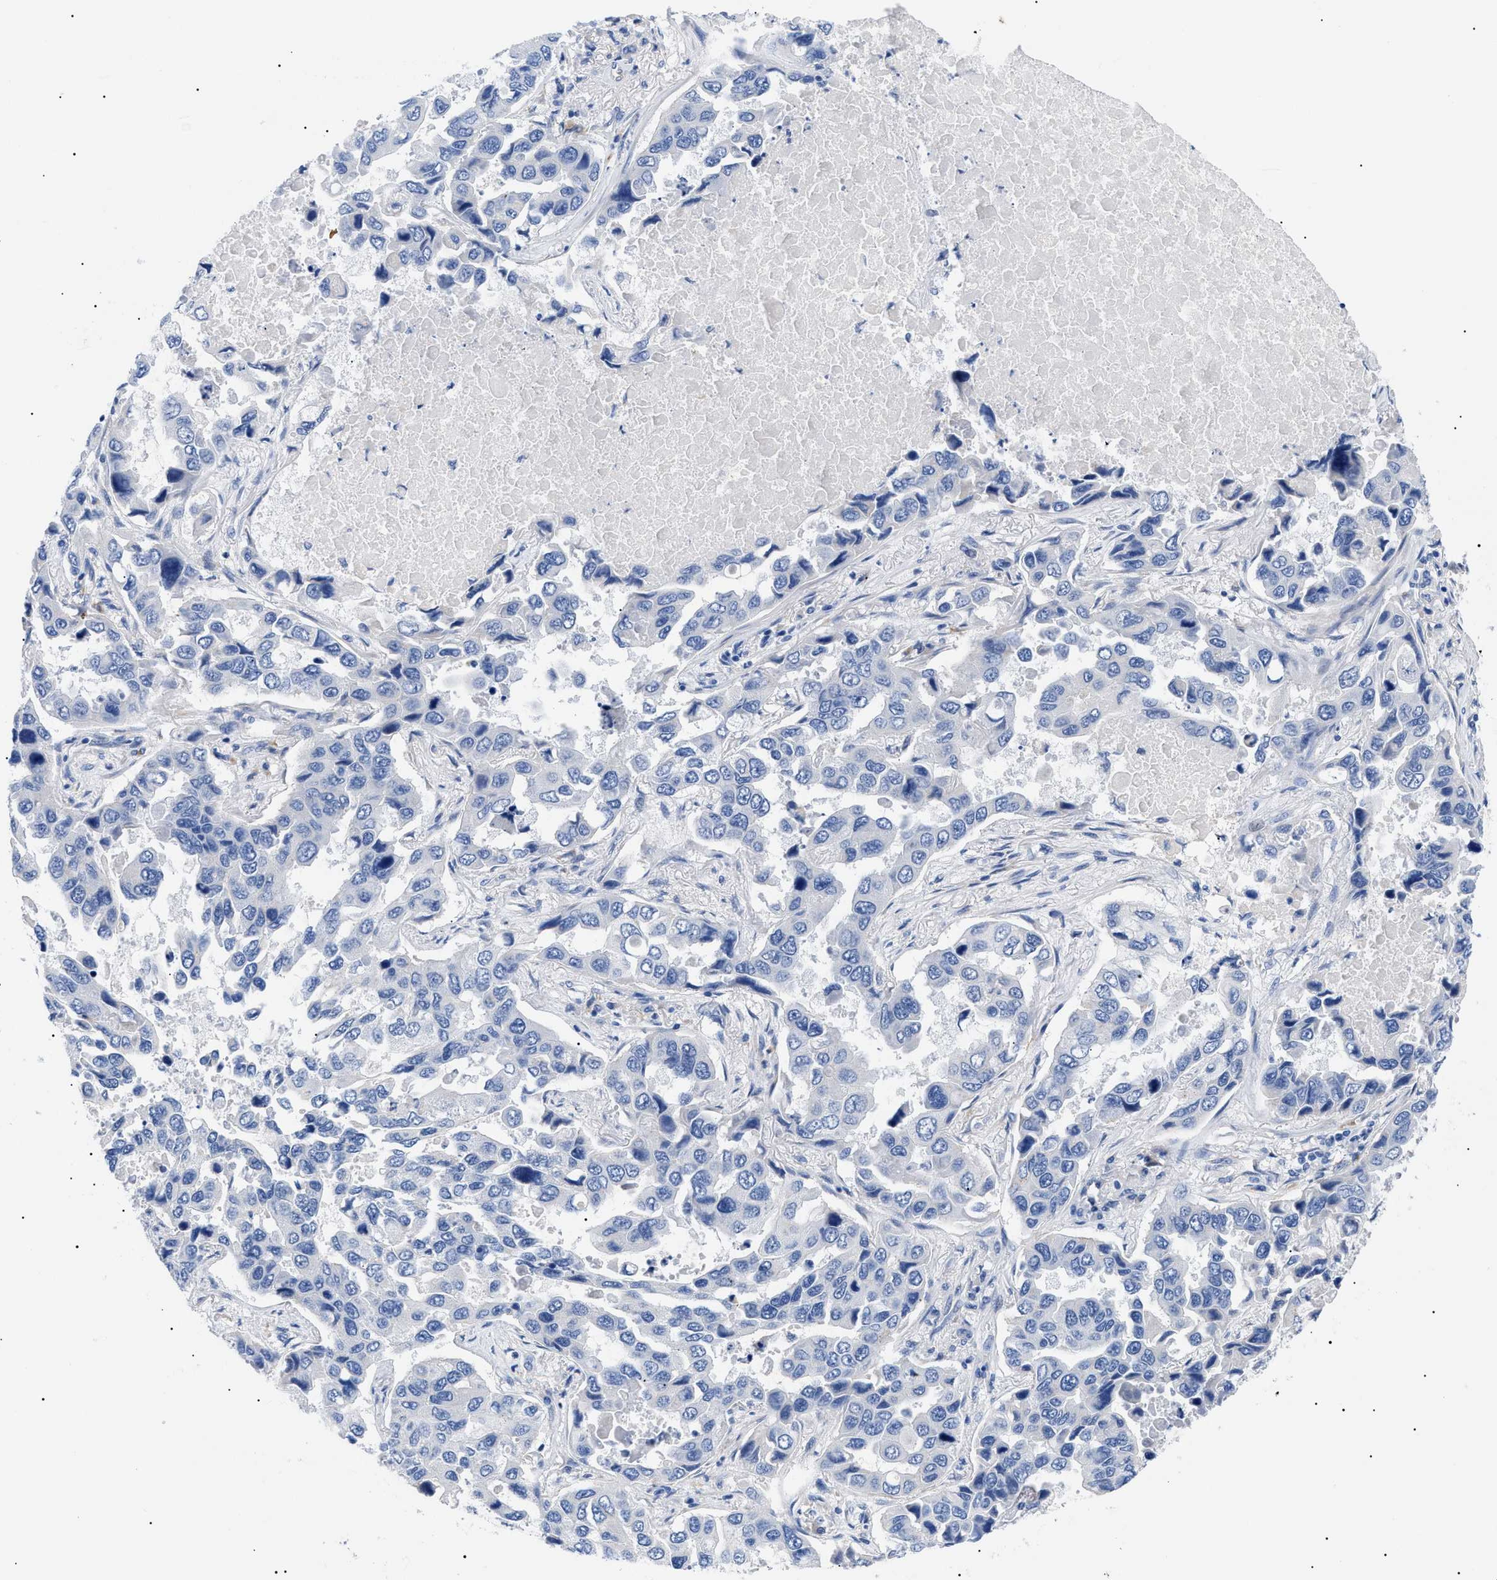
{"staining": {"intensity": "negative", "quantity": "none", "location": "none"}, "tissue": "lung cancer", "cell_type": "Tumor cells", "image_type": "cancer", "snomed": [{"axis": "morphology", "description": "Adenocarcinoma, NOS"}, {"axis": "topography", "description": "Lung"}], "caption": "A high-resolution micrograph shows IHC staining of lung cancer, which displays no significant expression in tumor cells. (DAB immunohistochemistry (IHC), high magnification).", "gene": "ACKR1", "patient": {"sex": "male", "age": 64}}